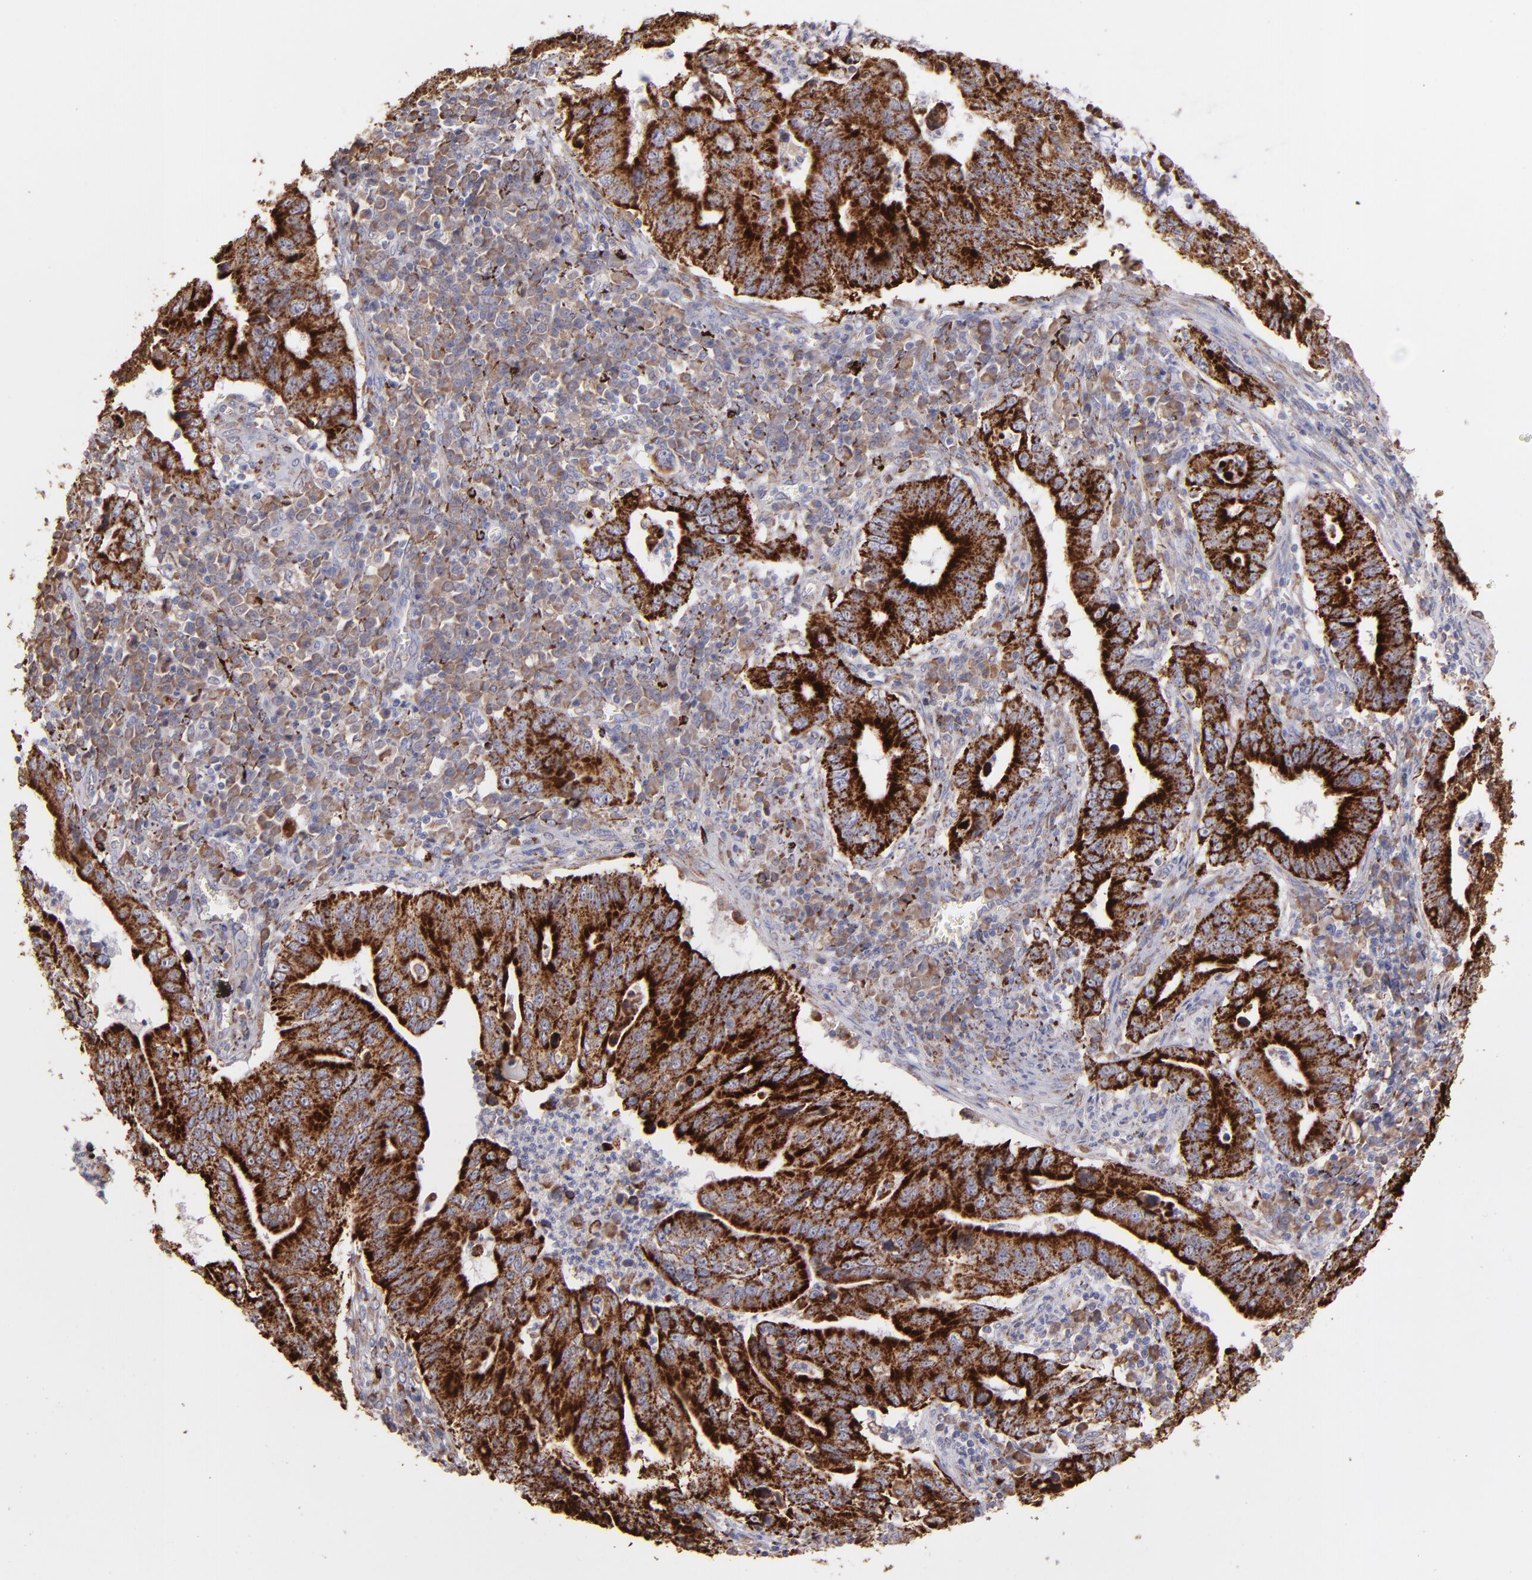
{"staining": {"intensity": "strong", "quantity": ">75%", "location": "cytoplasmic/membranous"}, "tissue": "stomach cancer", "cell_type": "Tumor cells", "image_type": "cancer", "snomed": [{"axis": "morphology", "description": "Adenocarcinoma, NOS"}, {"axis": "topography", "description": "Stomach, upper"}], "caption": "An image of stomach cancer stained for a protein demonstrates strong cytoplasmic/membranous brown staining in tumor cells. (DAB = brown stain, brightfield microscopy at high magnification).", "gene": "MAOB", "patient": {"sex": "male", "age": 63}}